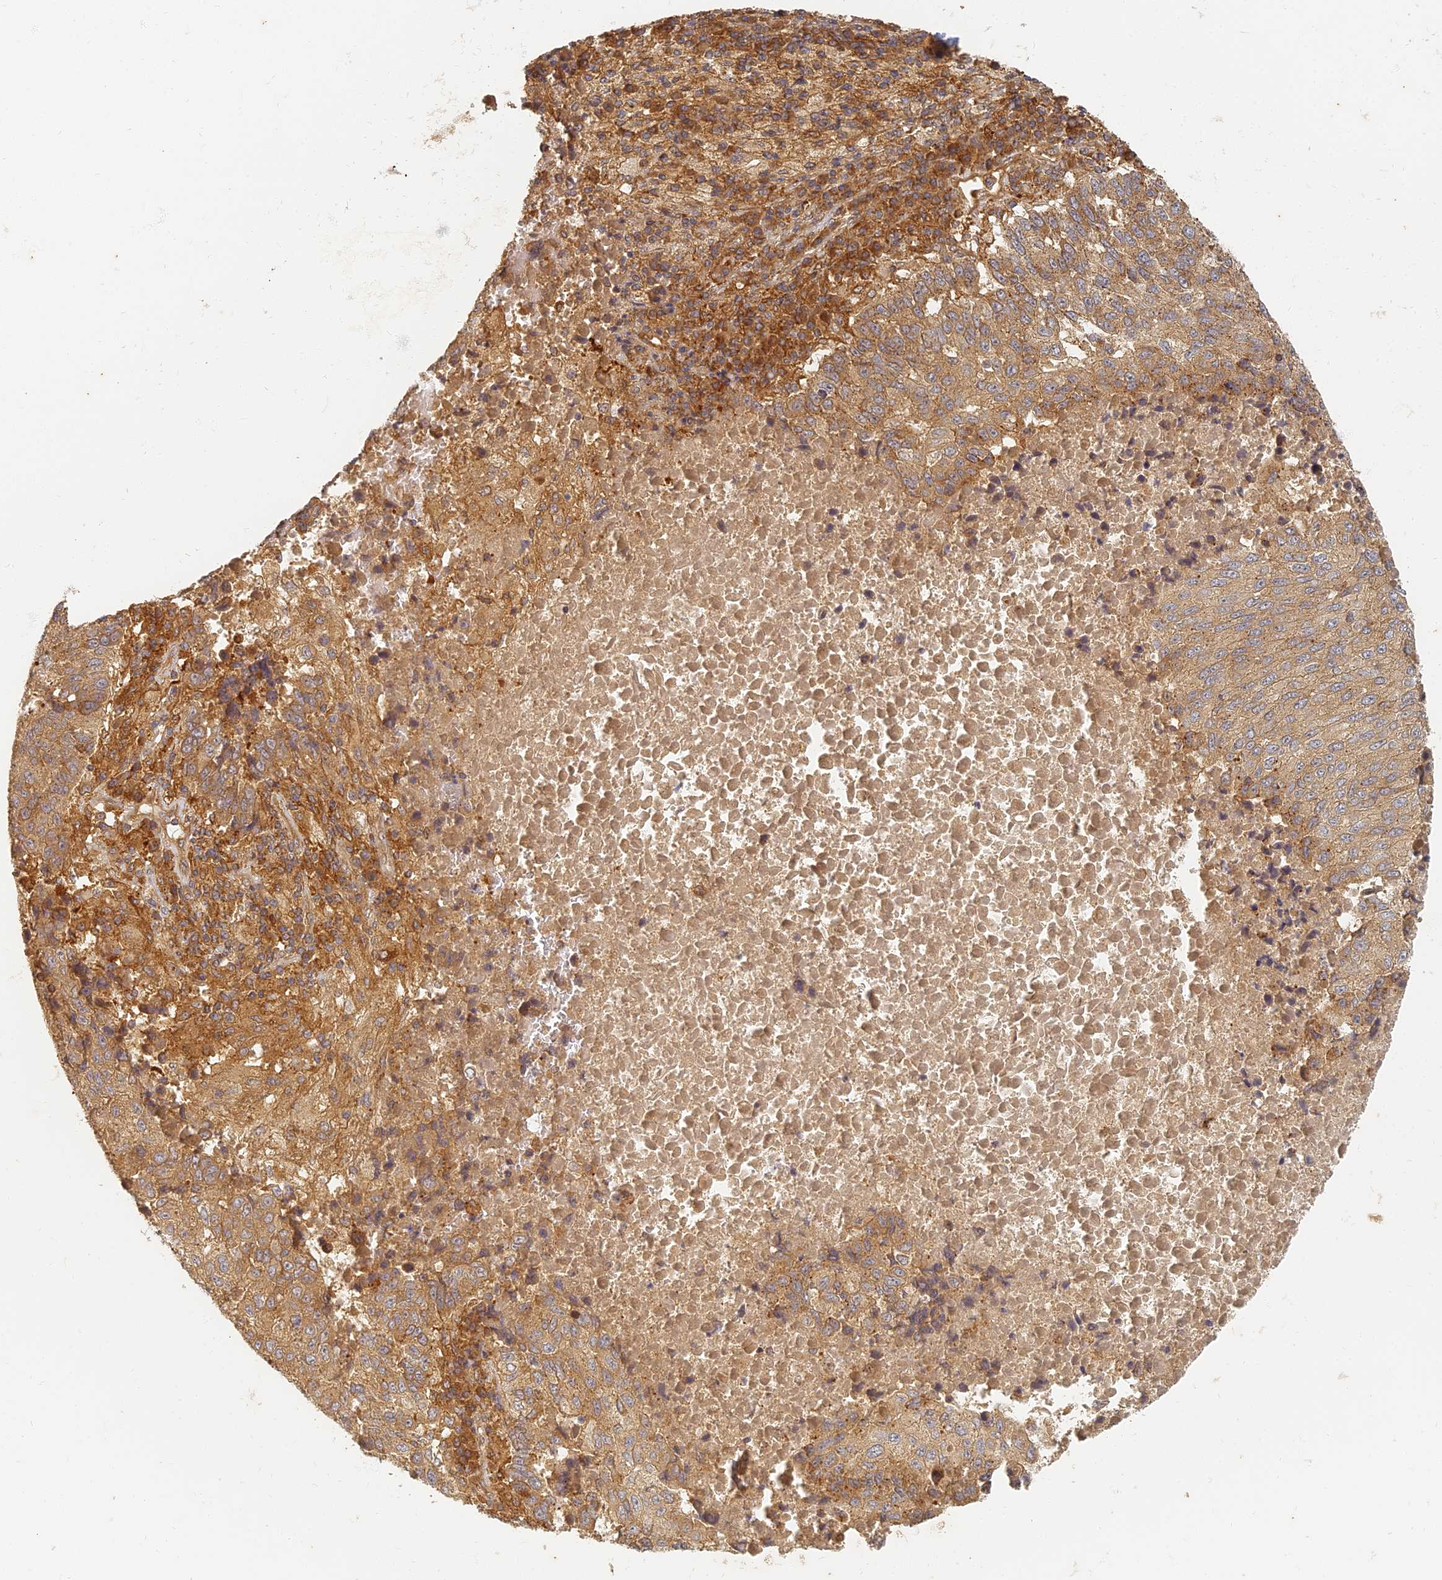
{"staining": {"intensity": "moderate", "quantity": ">75%", "location": "cytoplasmic/membranous"}, "tissue": "lung cancer", "cell_type": "Tumor cells", "image_type": "cancer", "snomed": [{"axis": "morphology", "description": "Squamous cell carcinoma, NOS"}, {"axis": "topography", "description": "Lung"}], "caption": "IHC photomicrograph of human squamous cell carcinoma (lung) stained for a protein (brown), which exhibits medium levels of moderate cytoplasmic/membranous staining in approximately >75% of tumor cells.", "gene": "INO80D", "patient": {"sex": "male", "age": 73}}